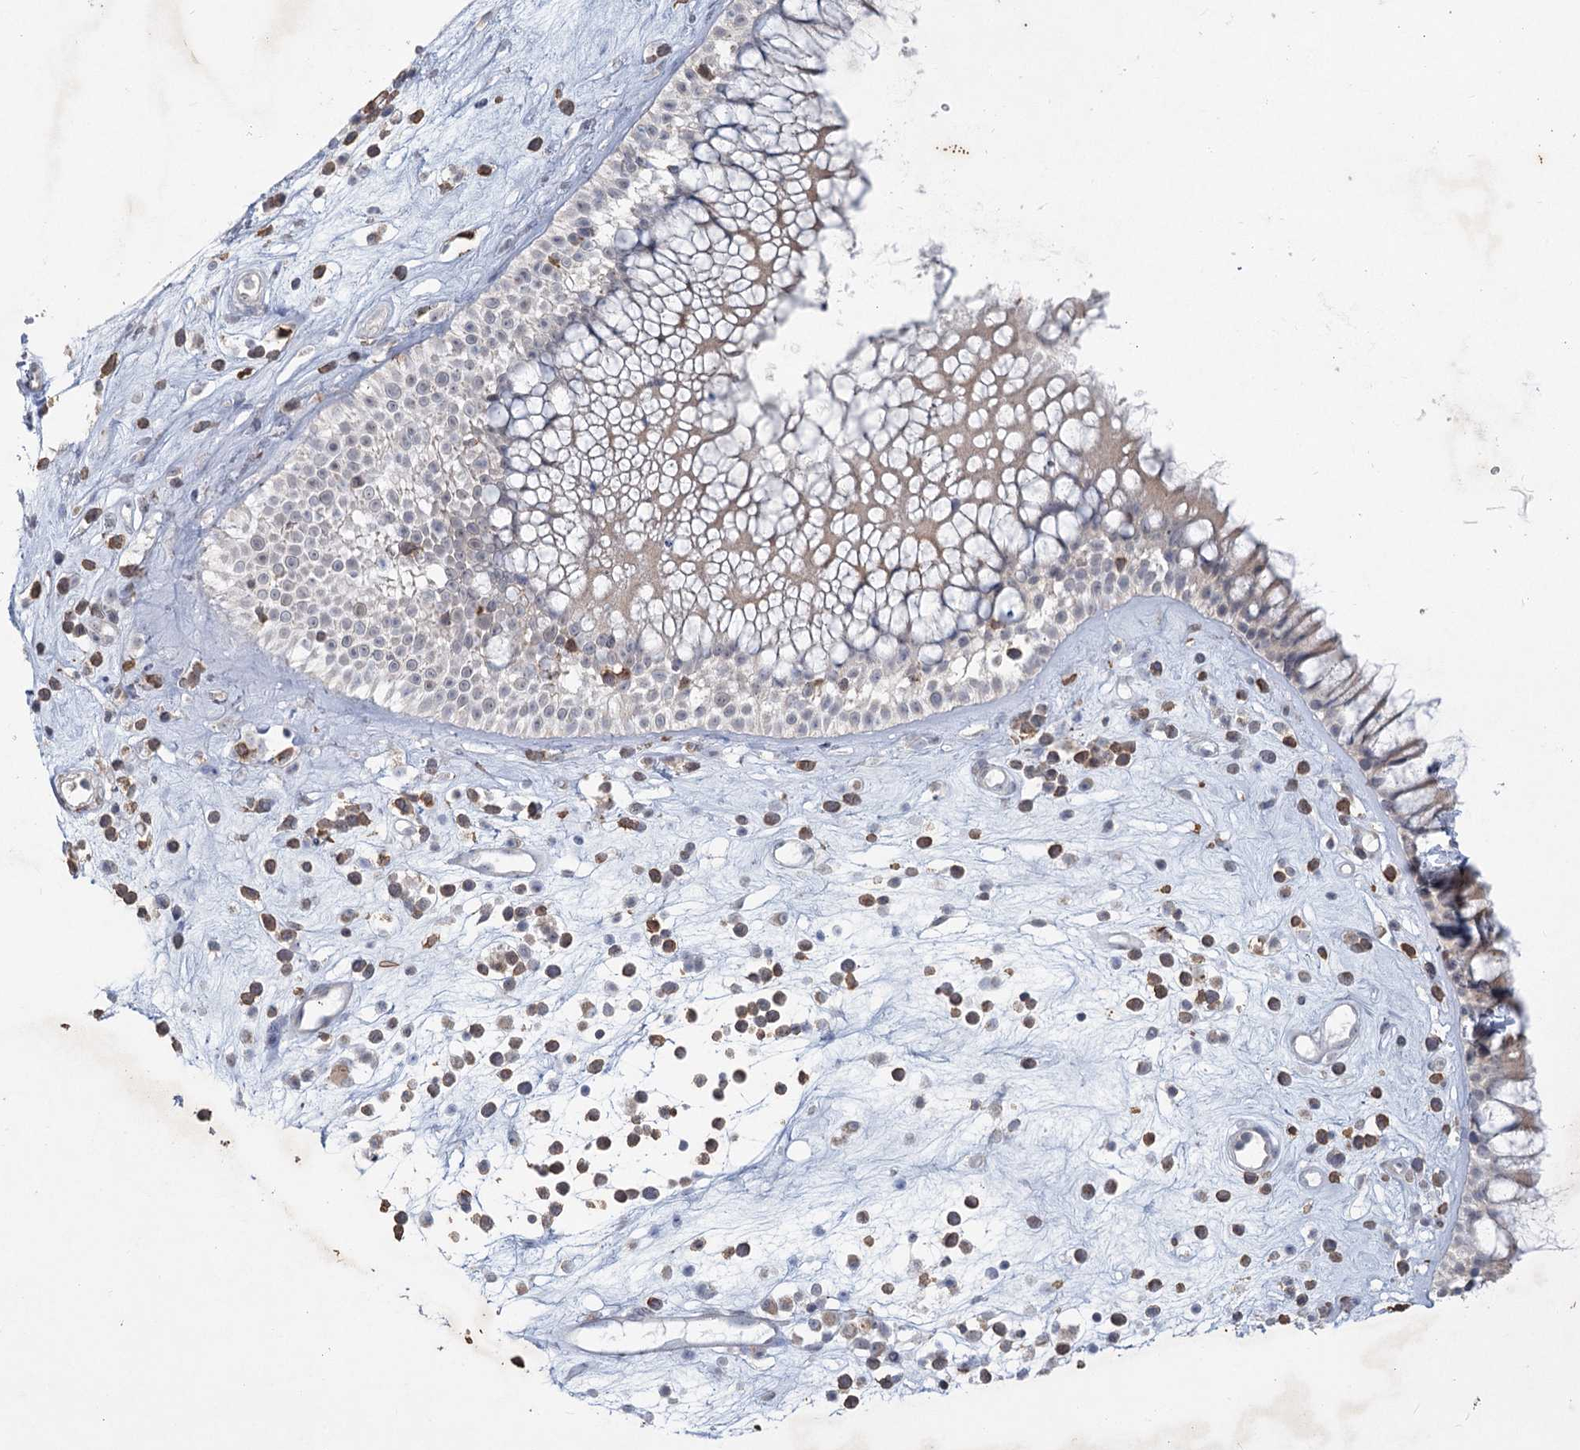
{"staining": {"intensity": "weak", "quantity": "25%-75%", "location": "cytoplasmic/membranous"}, "tissue": "nasopharynx", "cell_type": "Respiratory epithelial cells", "image_type": "normal", "snomed": [{"axis": "morphology", "description": "Normal tissue, NOS"}, {"axis": "morphology", "description": "Inflammation, NOS"}, {"axis": "topography", "description": "Nasopharynx"}], "caption": "Weak cytoplasmic/membranous positivity is identified in about 25%-75% of respiratory epithelial cells in normal nasopharynx.", "gene": "PLA2G12A", "patient": {"sex": "male", "age": 29}}